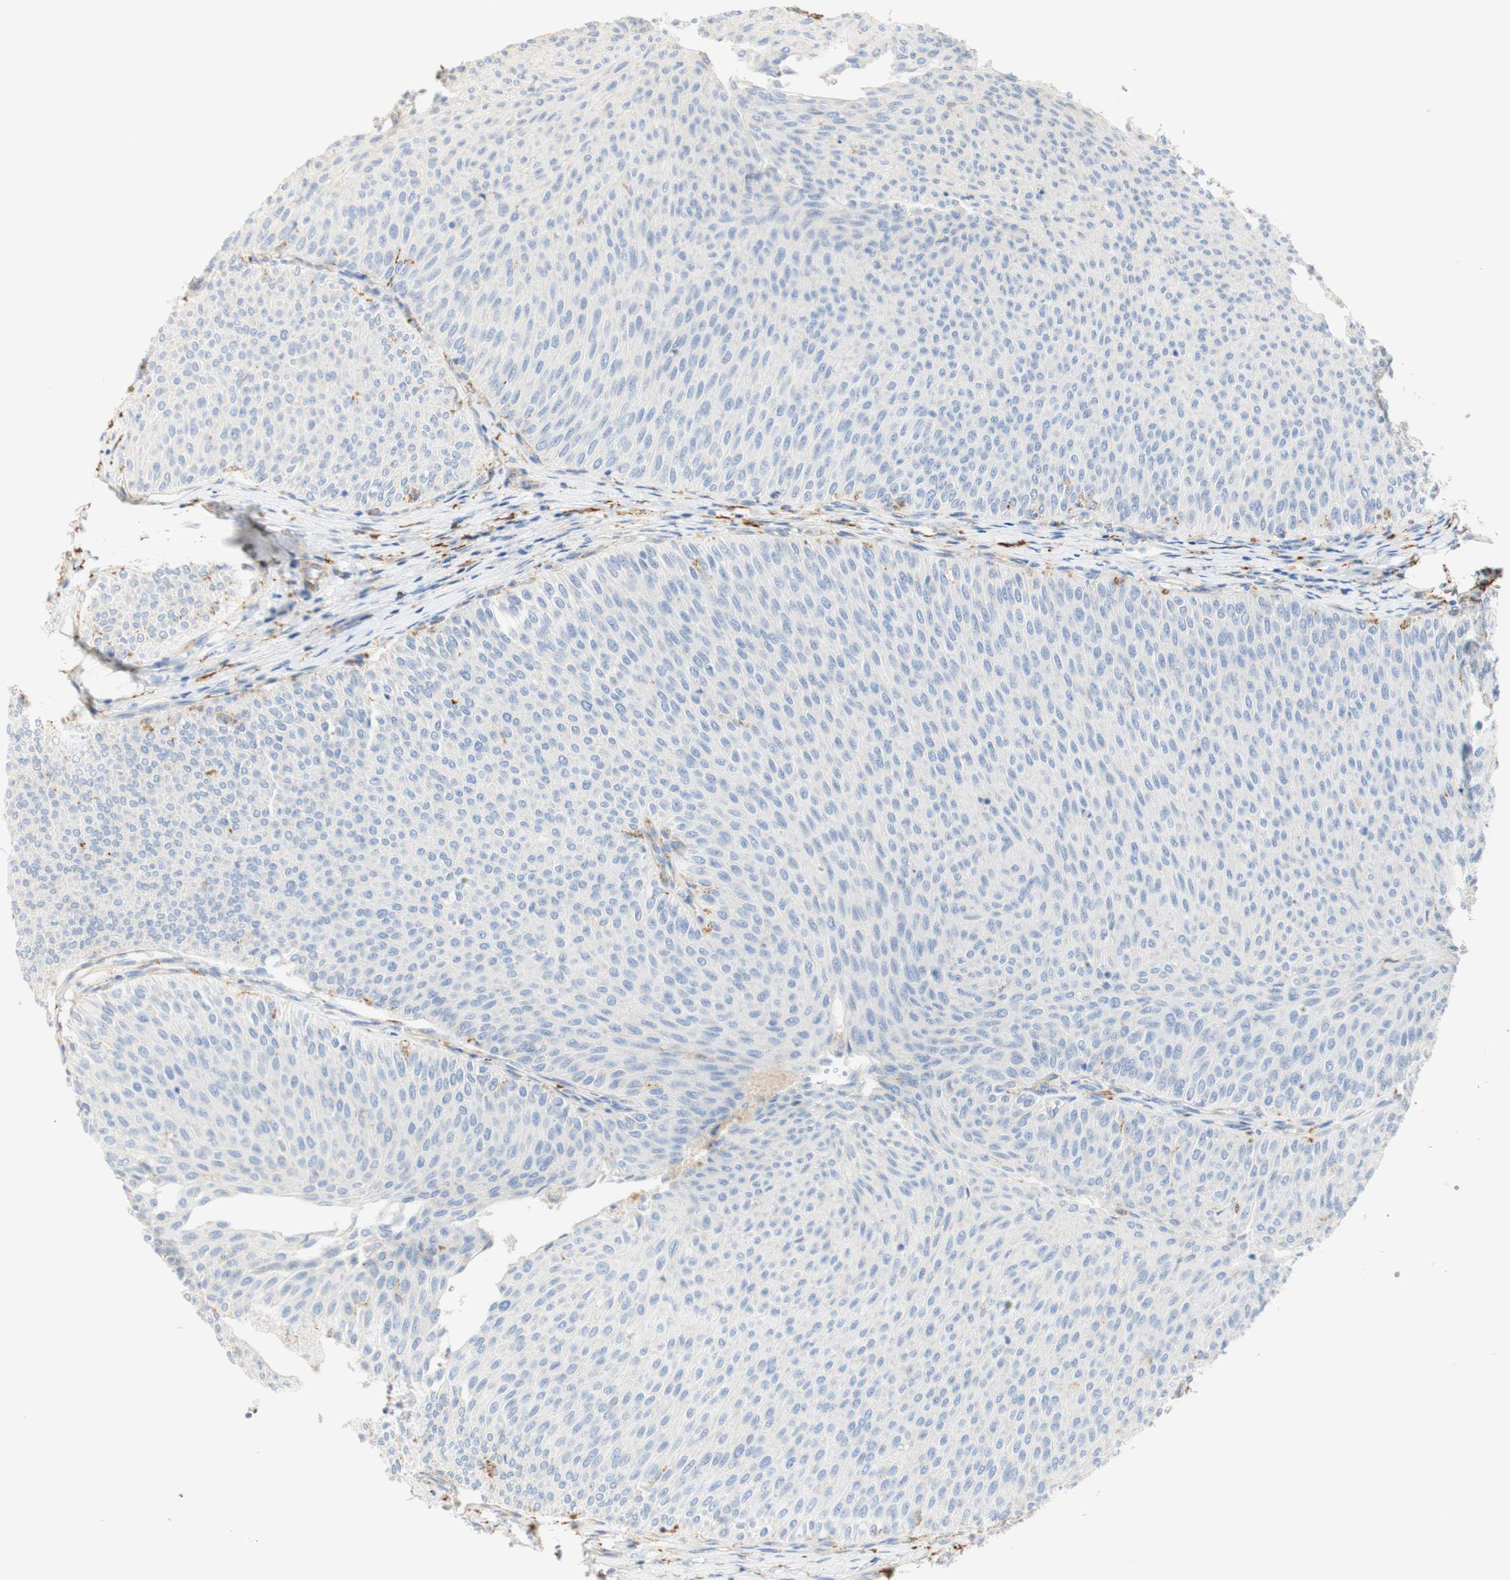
{"staining": {"intensity": "negative", "quantity": "none", "location": "none"}, "tissue": "urothelial cancer", "cell_type": "Tumor cells", "image_type": "cancer", "snomed": [{"axis": "morphology", "description": "Urothelial carcinoma, Low grade"}, {"axis": "topography", "description": "Urinary bladder"}], "caption": "Human low-grade urothelial carcinoma stained for a protein using IHC exhibits no staining in tumor cells.", "gene": "FCGRT", "patient": {"sex": "male", "age": 78}}